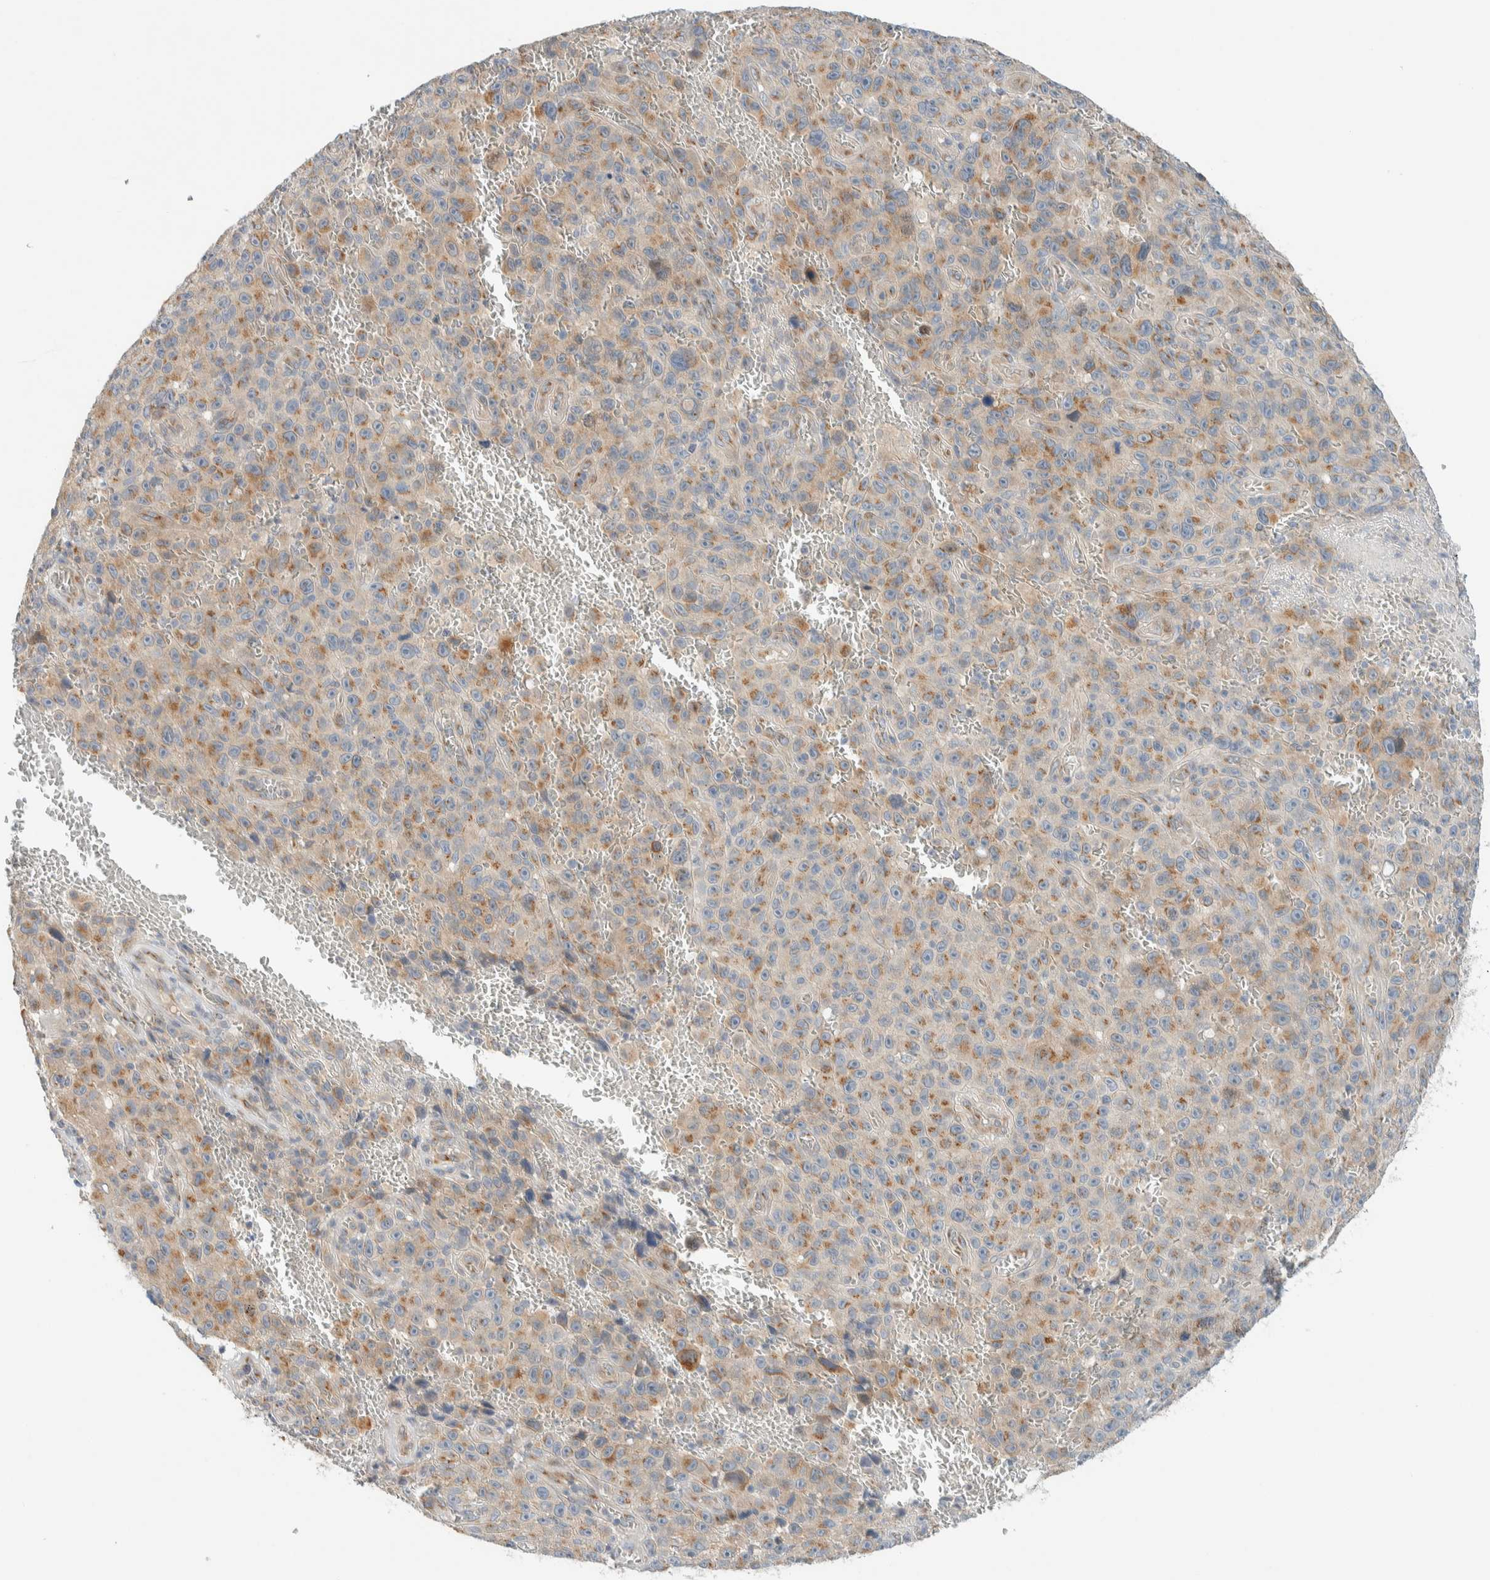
{"staining": {"intensity": "weak", "quantity": ">75%", "location": "cytoplasmic/membranous"}, "tissue": "melanoma", "cell_type": "Tumor cells", "image_type": "cancer", "snomed": [{"axis": "morphology", "description": "Malignant melanoma, NOS"}, {"axis": "topography", "description": "Skin"}], "caption": "Immunohistochemical staining of human melanoma reveals weak cytoplasmic/membranous protein expression in about >75% of tumor cells.", "gene": "TMEM184B", "patient": {"sex": "female", "age": 82}}